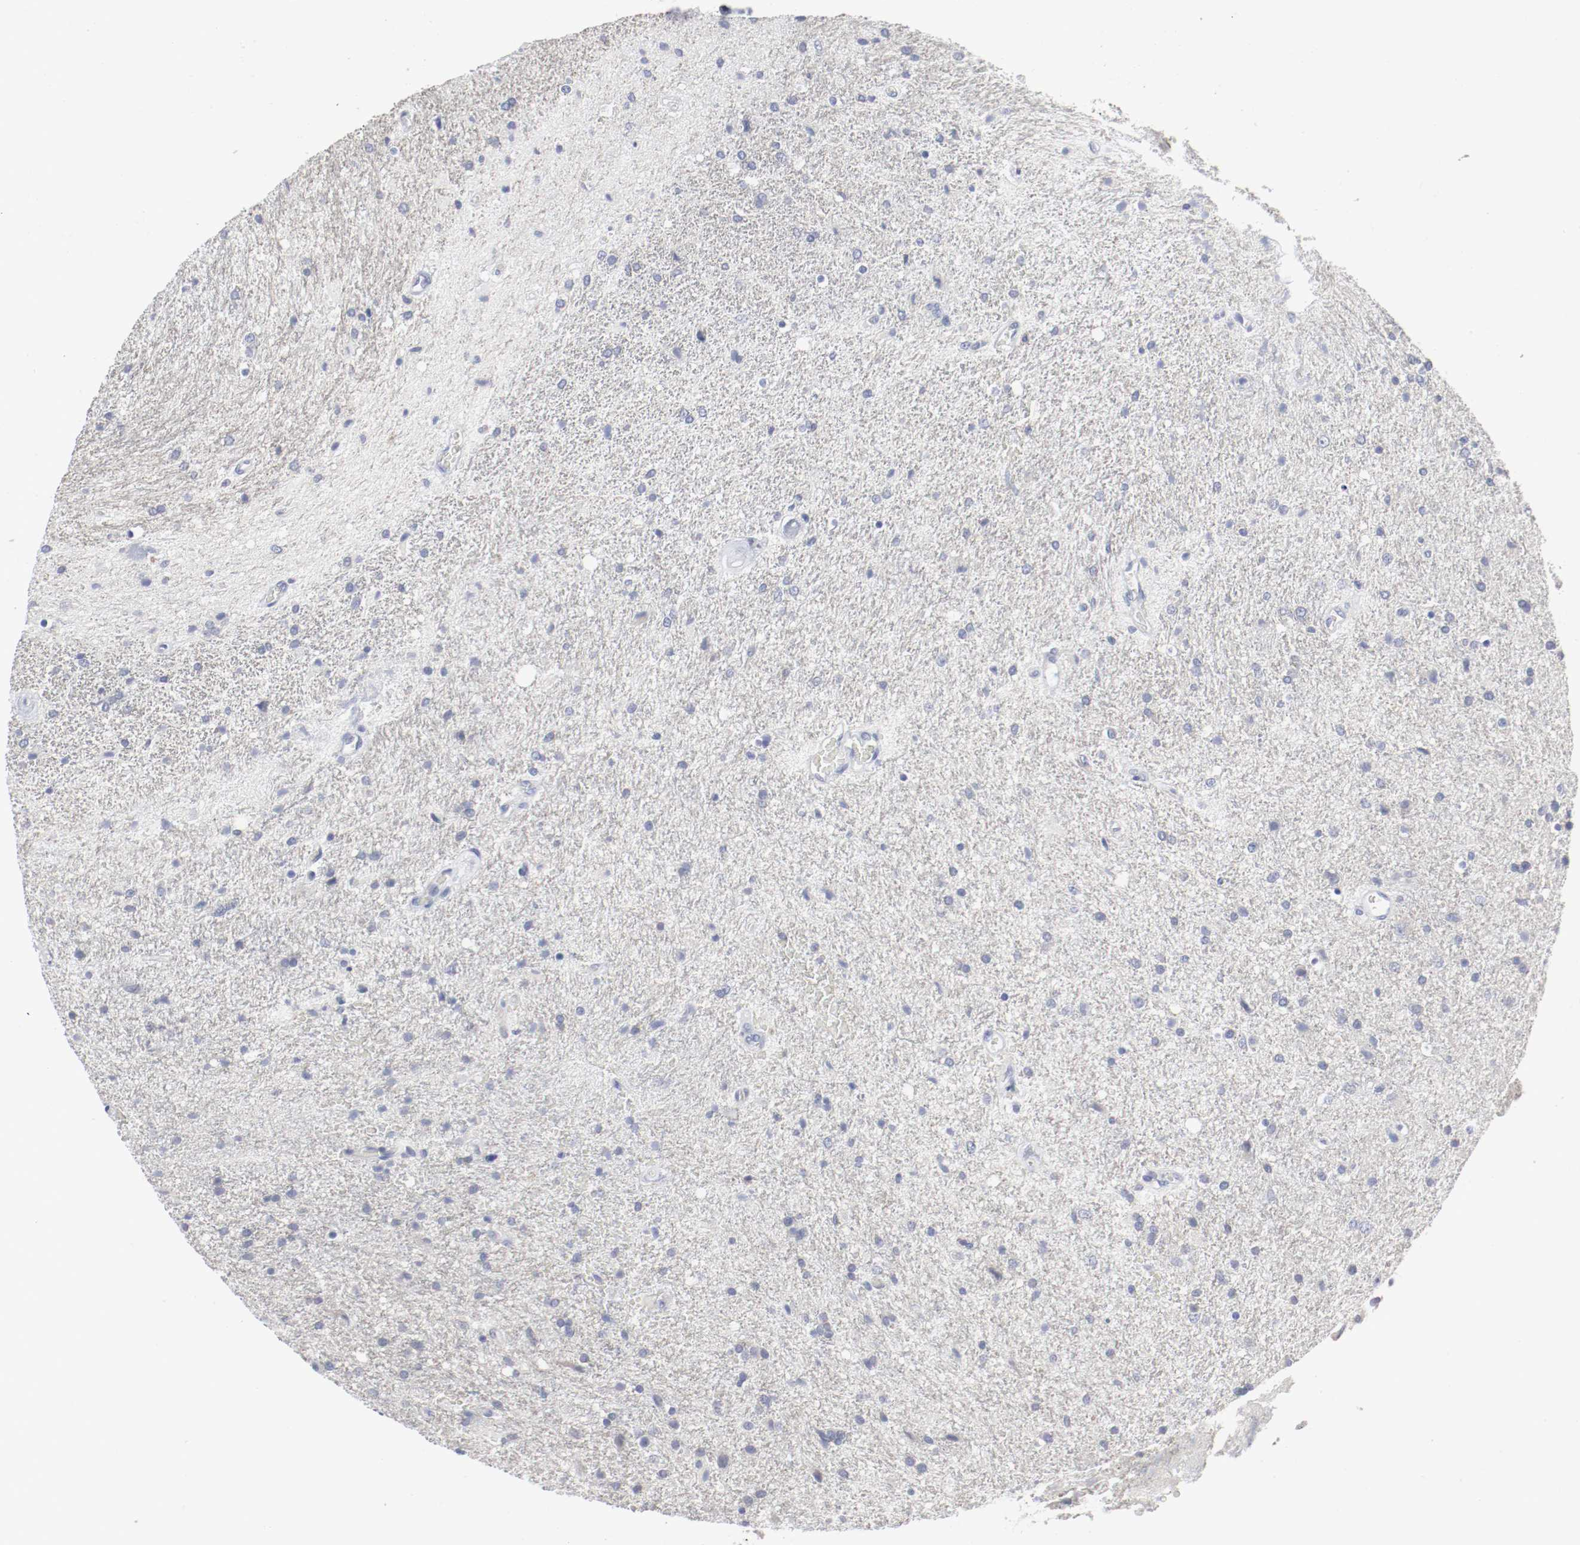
{"staining": {"intensity": "negative", "quantity": "none", "location": "none"}, "tissue": "glioma", "cell_type": "Tumor cells", "image_type": "cancer", "snomed": [{"axis": "morphology", "description": "Normal tissue, NOS"}, {"axis": "morphology", "description": "Glioma, malignant, High grade"}, {"axis": "topography", "description": "Cerebral cortex"}], "caption": "There is no significant staining in tumor cells of glioma.", "gene": "FGFBP1", "patient": {"sex": "male", "age": 56}}